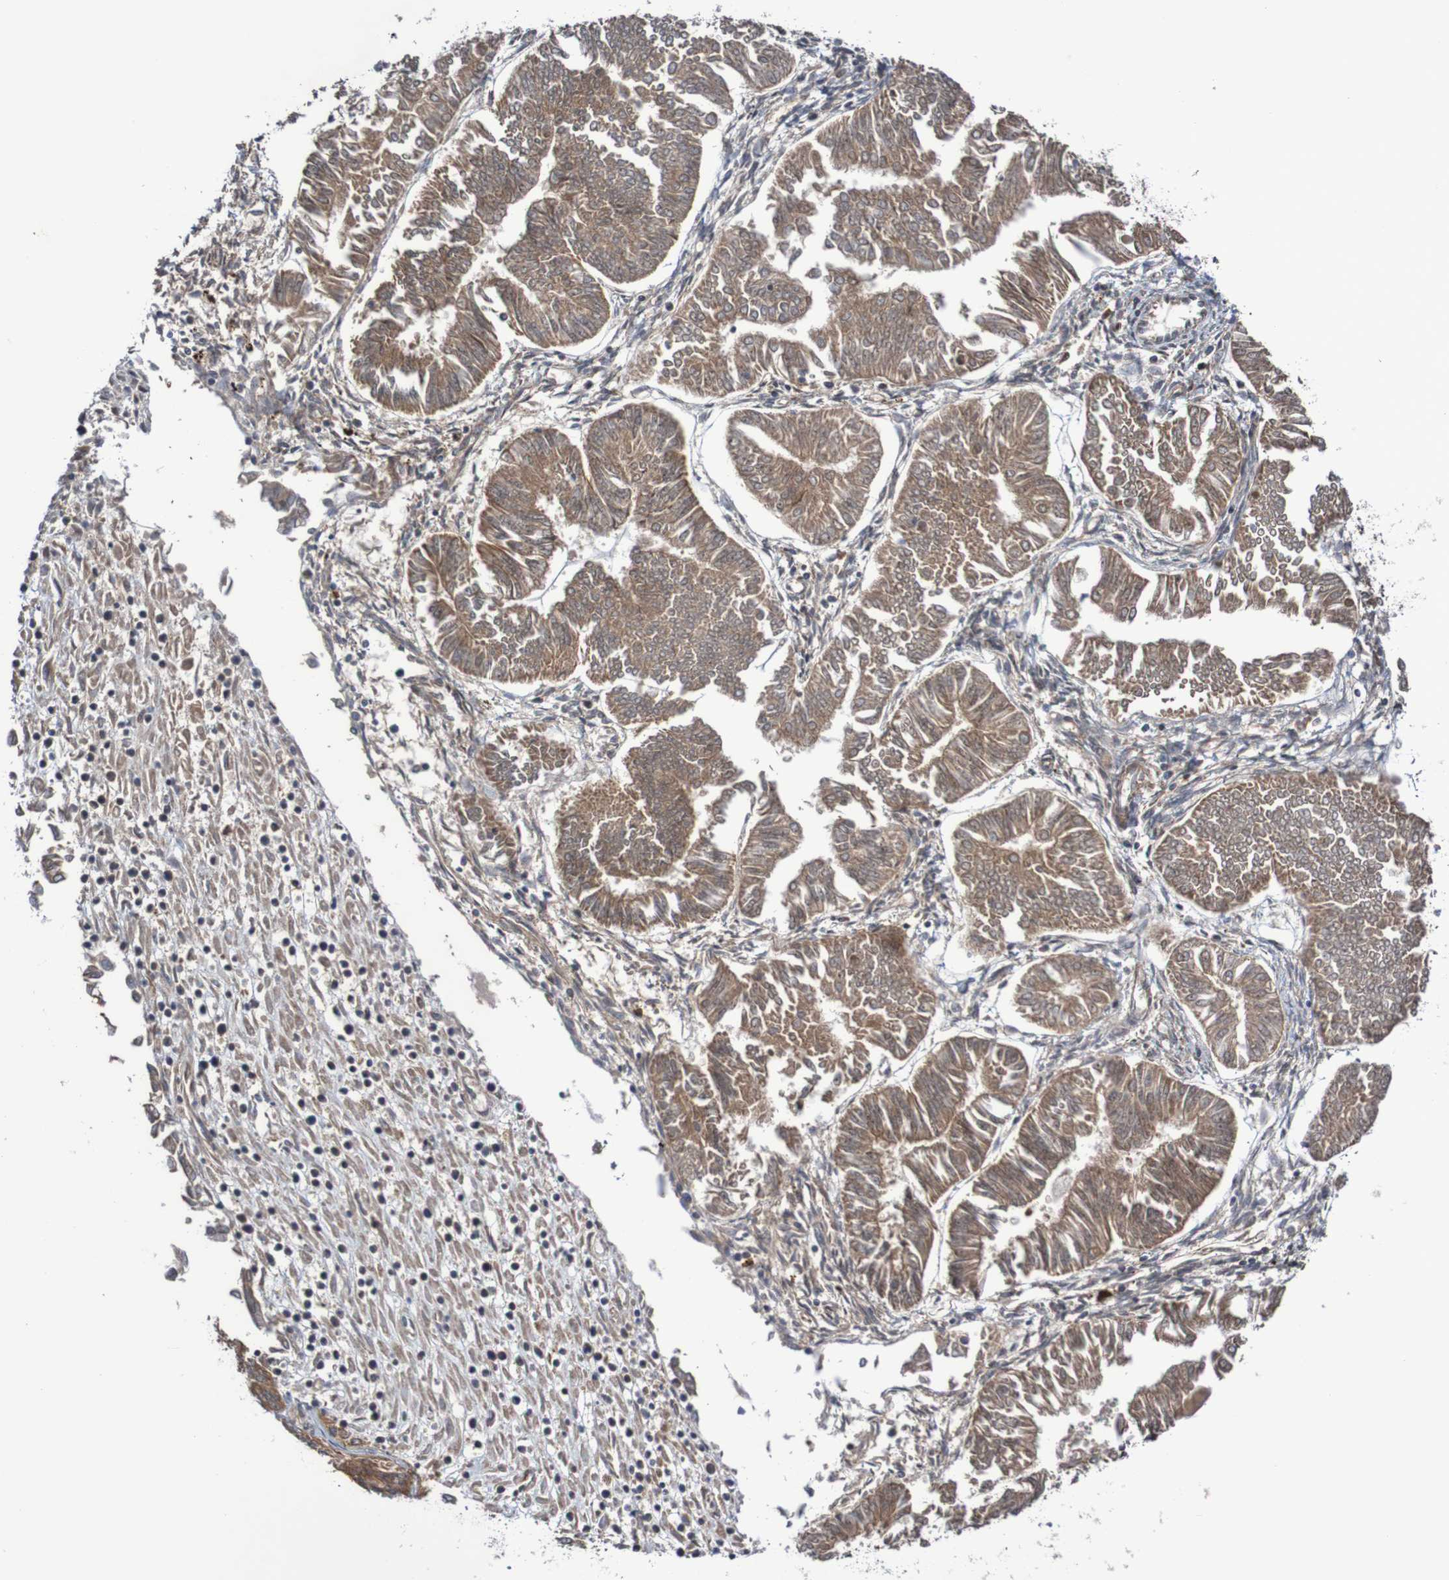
{"staining": {"intensity": "moderate", "quantity": ">75%", "location": "cytoplasmic/membranous"}, "tissue": "endometrial cancer", "cell_type": "Tumor cells", "image_type": "cancer", "snomed": [{"axis": "morphology", "description": "Adenocarcinoma, NOS"}, {"axis": "topography", "description": "Endometrium"}], "caption": "High-power microscopy captured an immunohistochemistry (IHC) image of endometrial adenocarcinoma, revealing moderate cytoplasmic/membranous positivity in approximately >75% of tumor cells.", "gene": "PHPT1", "patient": {"sex": "female", "age": 53}}